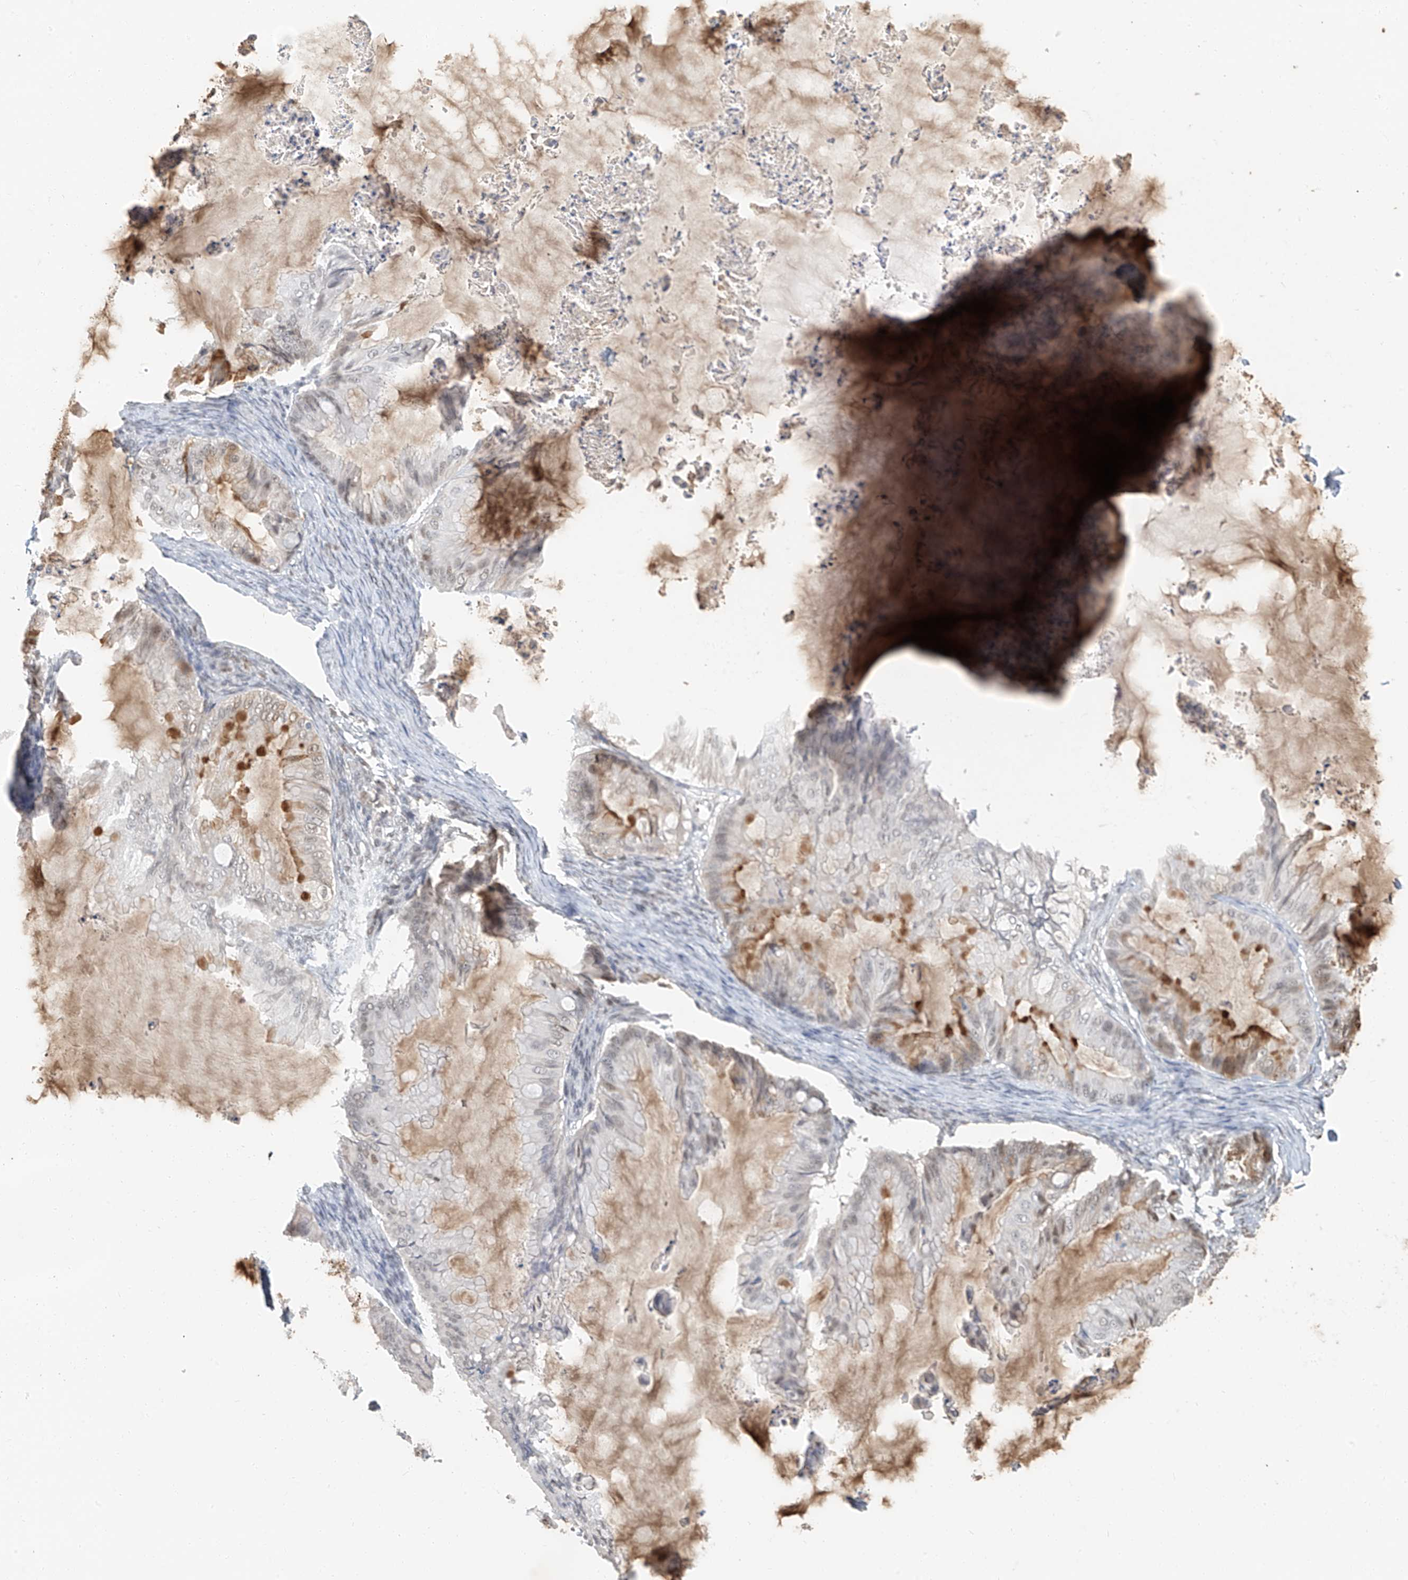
{"staining": {"intensity": "moderate", "quantity": "<25%", "location": "cytoplasmic/membranous"}, "tissue": "ovarian cancer", "cell_type": "Tumor cells", "image_type": "cancer", "snomed": [{"axis": "morphology", "description": "Cystadenocarcinoma, mucinous, NOS"}, {"axis": "topography", "description": "Ovary"}], "caption": "An immunohistochemistry (IHC) image of tumor tissue is shown. Protein staining in brown shows moderate cytoplasmic/membranous positivity in ovarian cancer (mucinous cystadenocarcinoma) within tumor cells.", "gene": "PGC", "patient": {"sex": "female", "age": 71}}